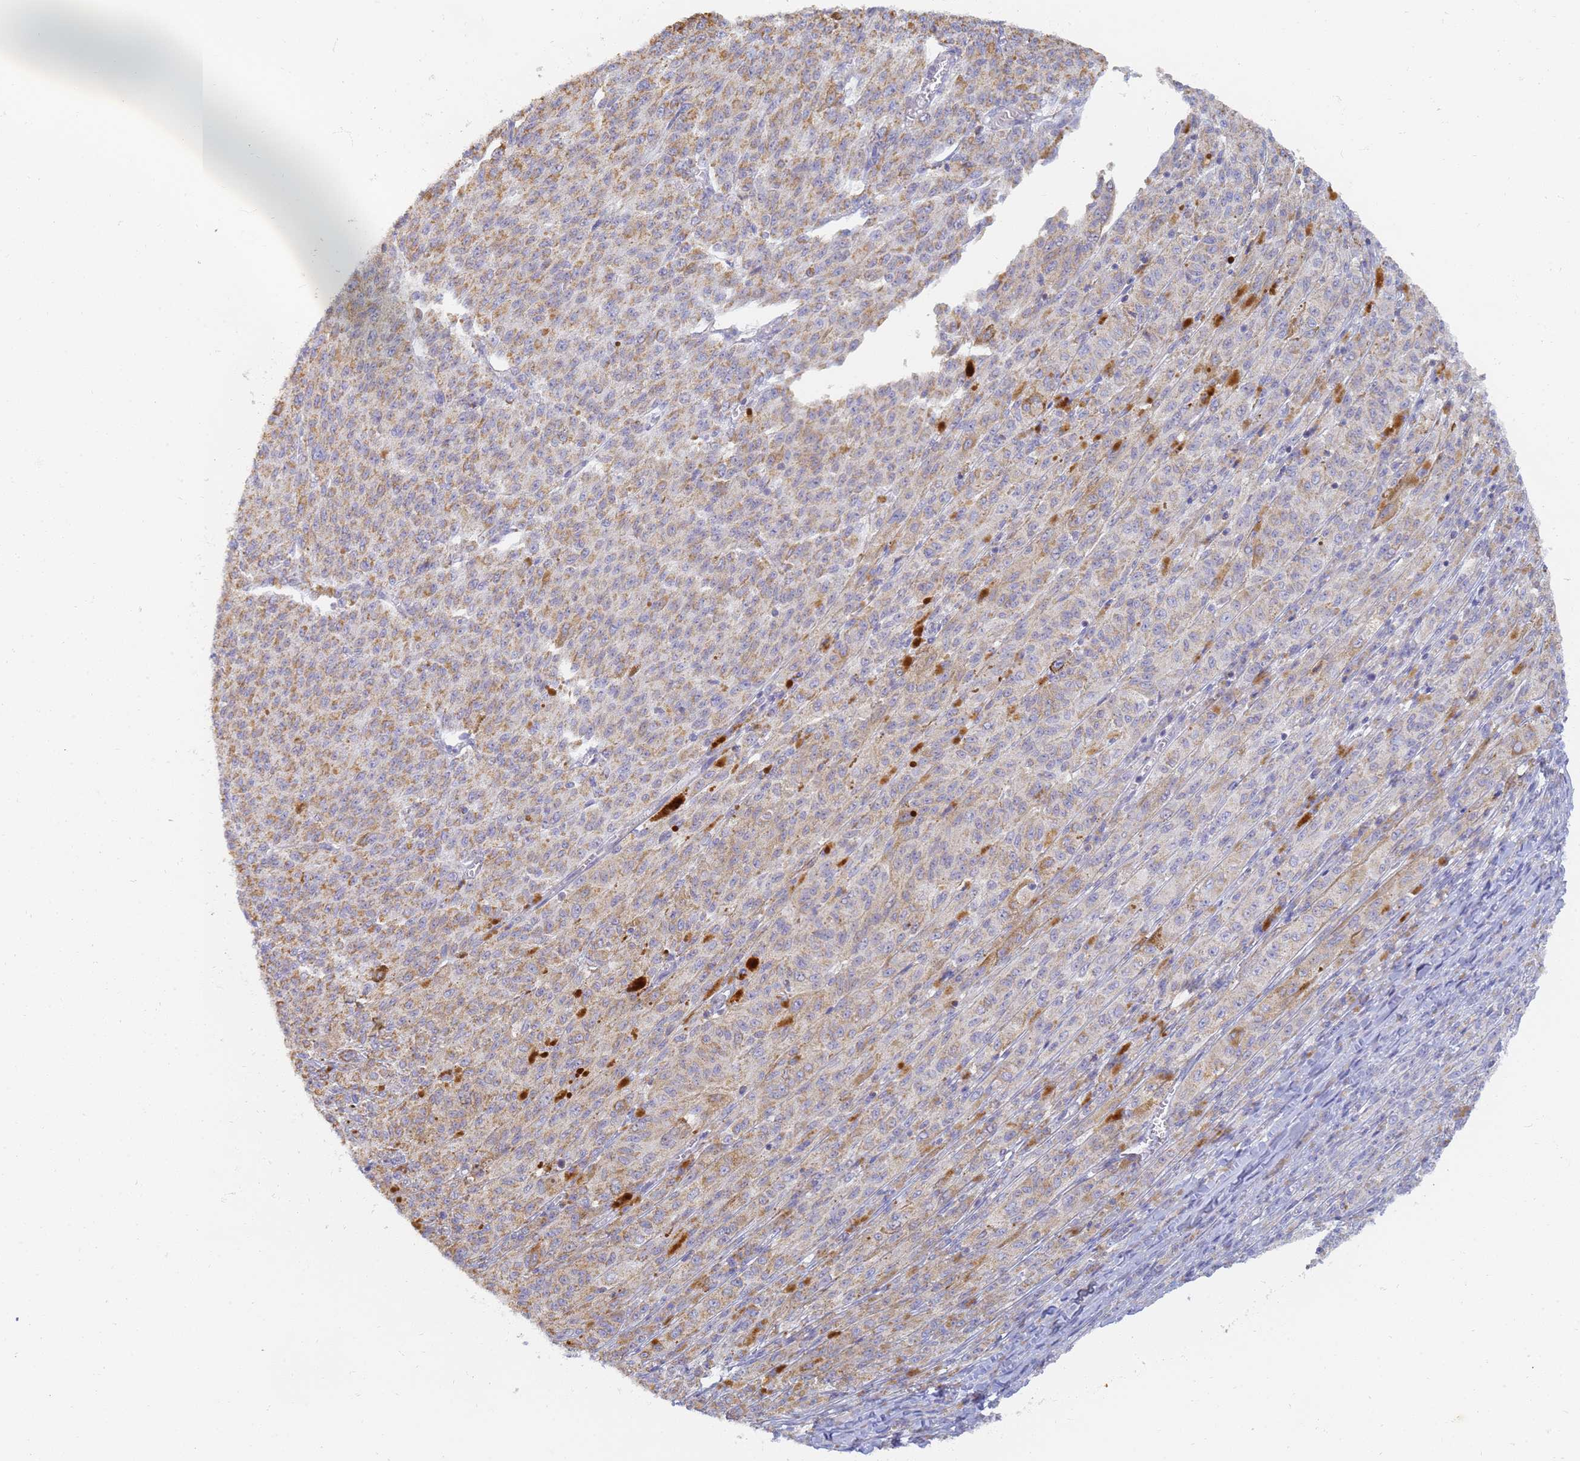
{"staining": {"intensity": "moderate", "quantity": ">75%", "location": "cytoplasmic/membranous"}, "tissue": "melanoma", "cell_type": "Tumor cells", "image_type": "cancer", "snomed": [{"axis": "morphology", "description": "Malignant melanoma, NOS"}, {"axis": "topography", "description": "Skin"}], "caption": "An immunohistochemistry (IHC) photomicrograph of neoplastic tissue is shown. Protein staining in brown labels moderate cytoplasmic/membranous positivity in melanoma within tumor cells.", "gene": "UTP23", "patient": {"sex": "female", "age": 52}}